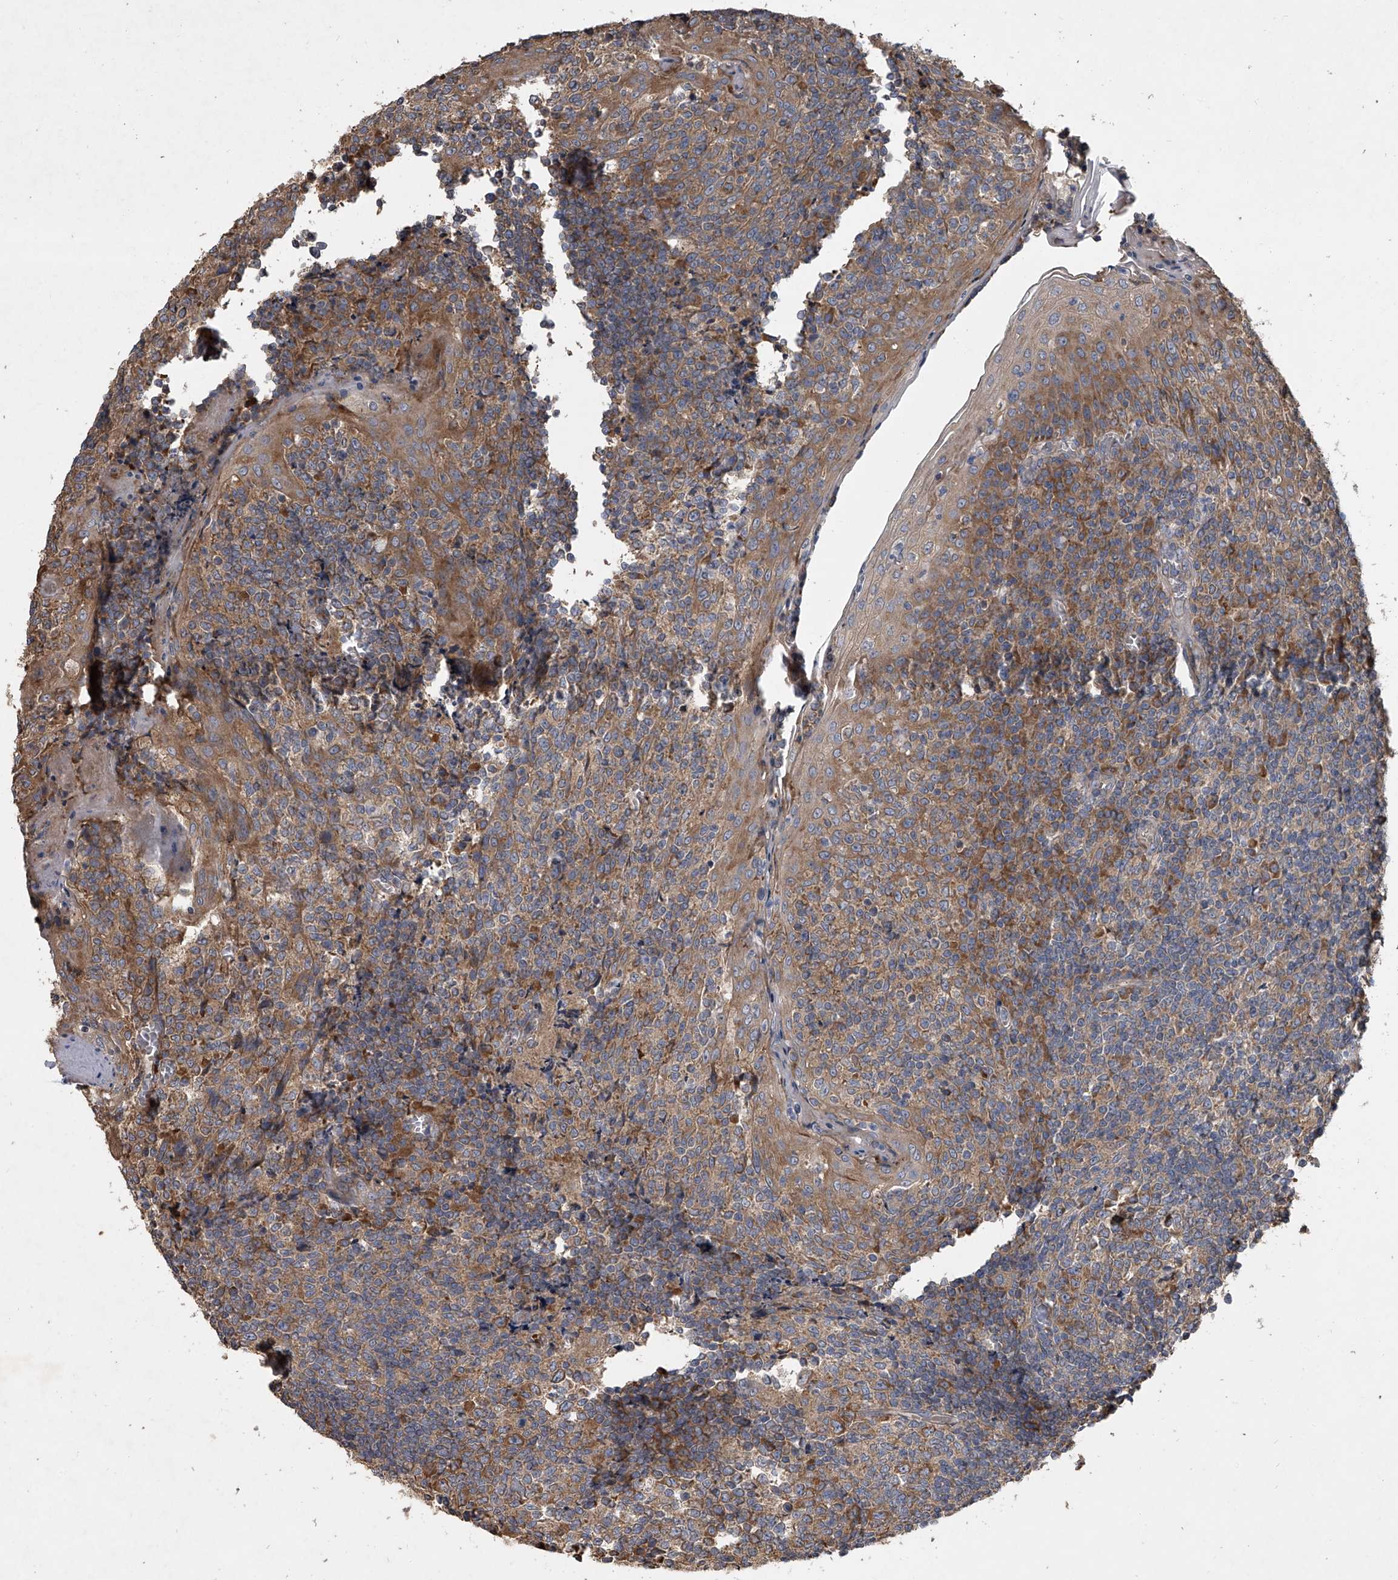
{"staining": {"intensity": "moderate", "quantity": "<25%", "location": "cytoplasmic/membranous"}, "tissue": "tonsil", "cell_type": "Germinal center cells", "image_type": "normal", "snomed": [{"axis": "morphology", "description": "Normal tissue, NOS"}, {"axis": "topography", "description": "Tonsil"}], "caption": "Protein staining by immunohistochemistry displays moderate cytoplasmic/membranous positivity in about <25% of germinal center cells in unremarkable tonsil. (IHC, brightfield microscopy, high magnification).", "gene": "DOCK9", "patient": {"sex": "female", "age": 19}}